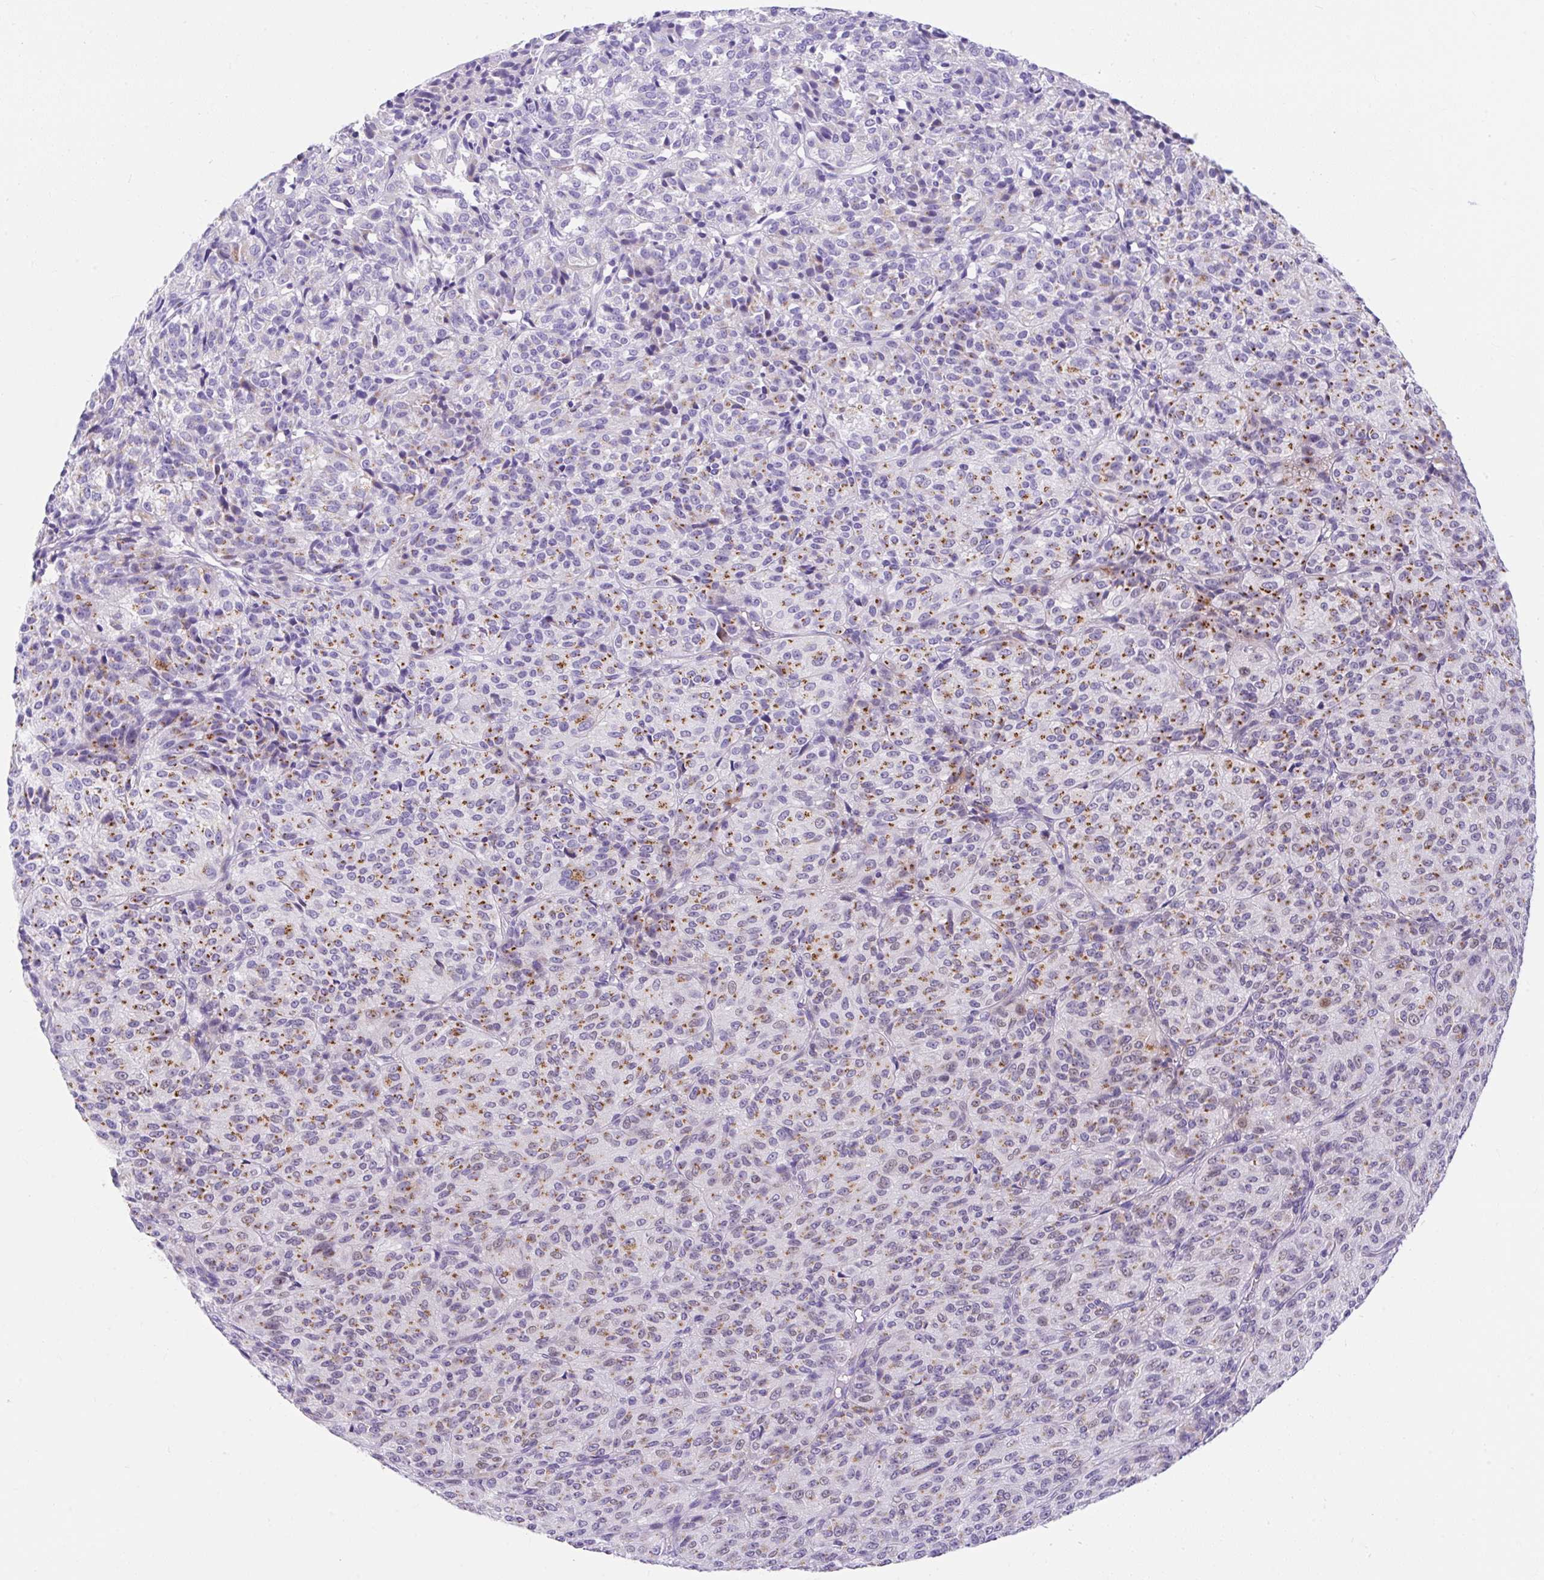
{"staining": {"intensity": "strong", "quantity": "25%-75%", "location": "cytoplasmic/membranous"}, "tissue": "melanoma", "cell_type": "Tumor cells", "image_type": "cancer", "snomed": [{"axis": "morphology", "description": "Malignant melanoma, Metastatic site"}, {"axis": "topography", "description": "Brain"}], "caption": "A micrograph of melanoma stained for a protein demonstrates strong cytoplasmic/membranous brown staining in tumor cells.", "gene": "GOLGA8A", "patient": {"sex": "female", "age": 56}}